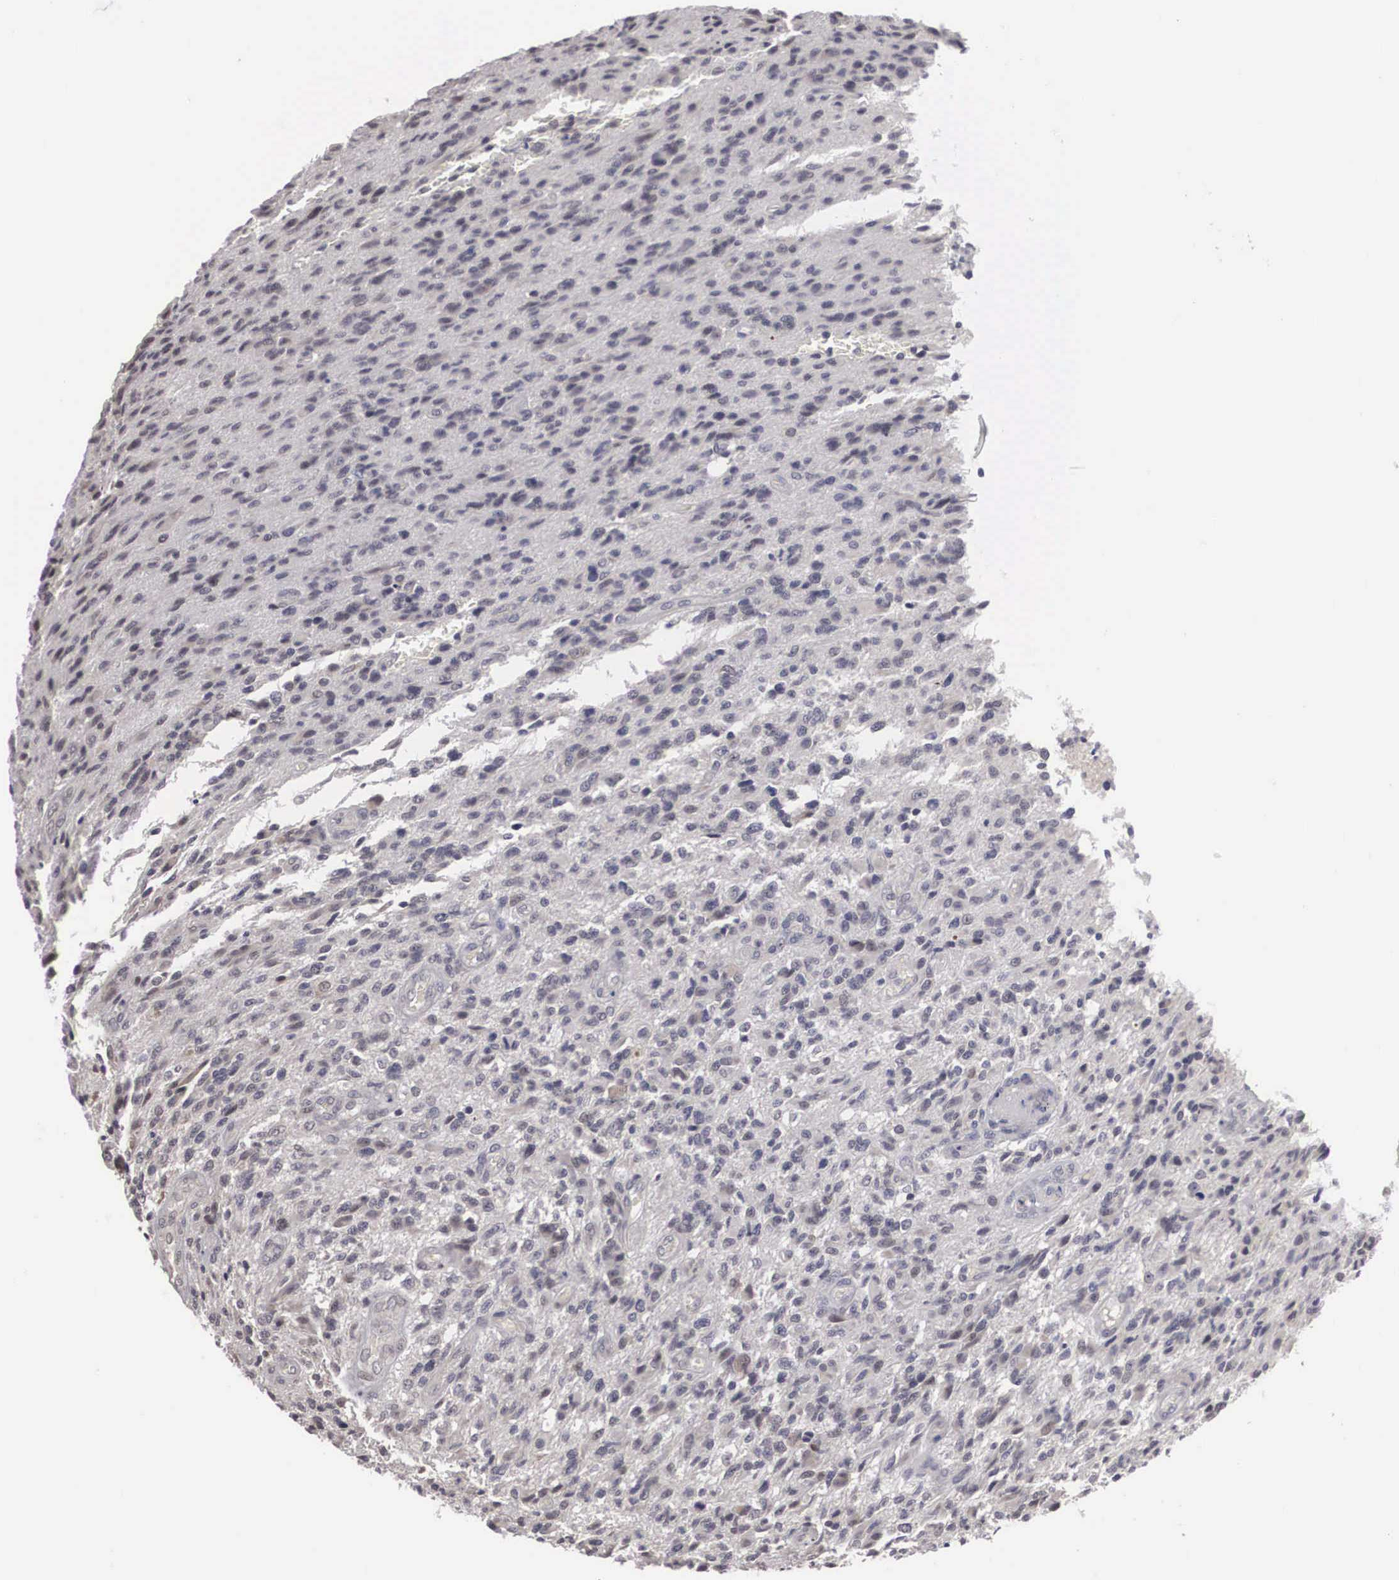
{"staining": {"intensity": "negative", "quantity": "none", "location": "none"}, "tissue": "glioma", "cell_type": "Tumor cells", "image_type": "cancer", "snomed": [{"axis": "morphology", "description": "Glioma, malignant, High grade"}, {"axis": "topography", "description": "Brain"}], "caption": "IHC of human malignant glioma (high-grade) demonstrates no staining in tumor cells.", "gene": "WDR89", "patient": {"sex": "male", "age": 36}}